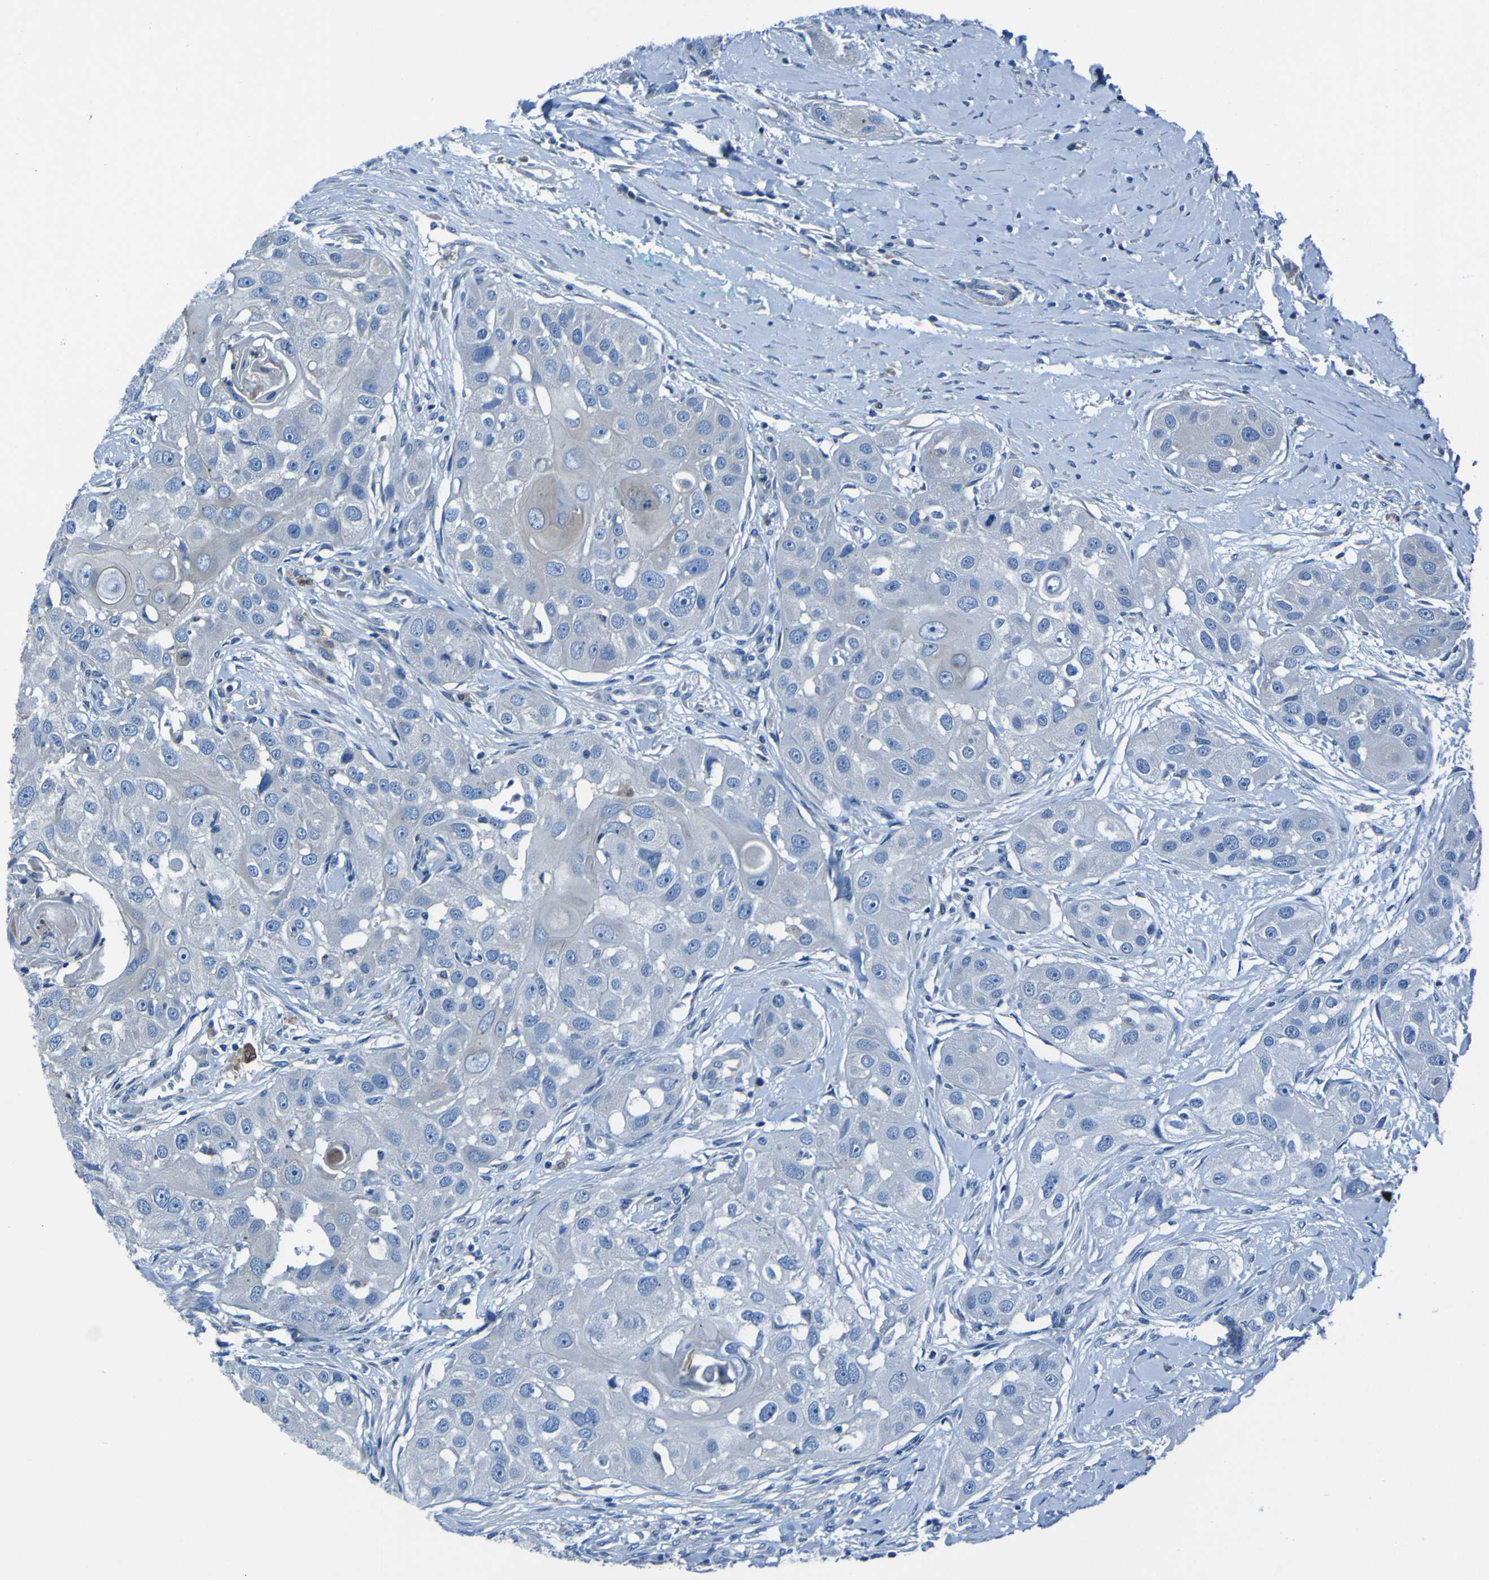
{"staining": {"intensity": "weak", "quantity": ">75%", "location": "cytoplasmic/membranous"}, "tissue": "head and neck cancer", "cell_type": "Tumor cells", "image_type": "cancer", "snomed": [{"axis": "morphology", "description": "Normal tissue, NOS"}, {"axis": "morphology", "description": "Squamous cell carcinoma, NOS"}, {"axis": "topography", "description": "Skeletal muscle"}, {"axis": "topography", "description": "Head-Neck"}], "caption": "Immunohistochemical staining of squamous cell carcinoma (head and neck) demonstrates weak cytoplasmic/membranous protein staining in approximately >75% of tumor cells.", "gene": "RAB5B", "patient": {"sex": "male", "age": 51}}